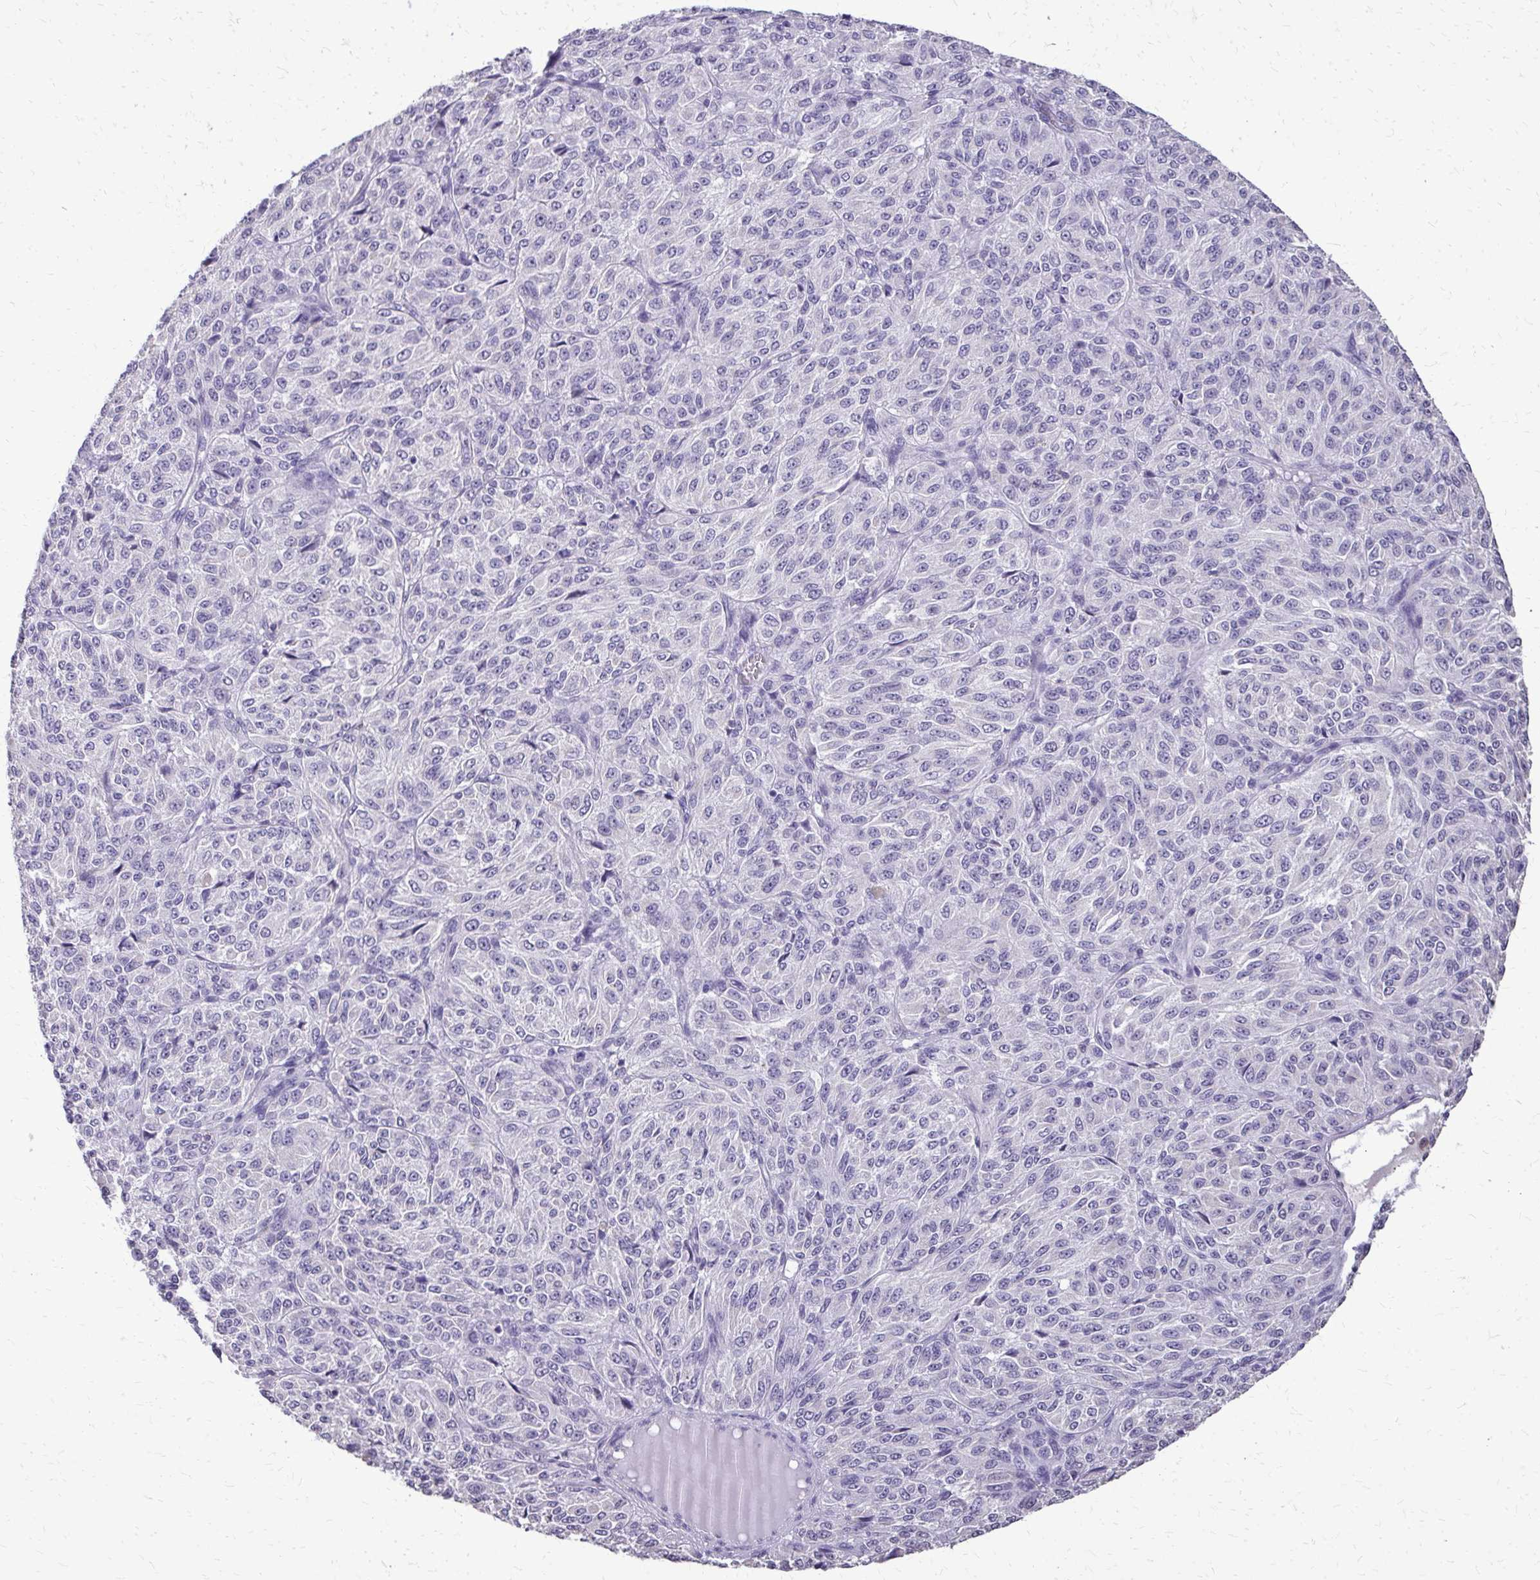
{"staining": {"intensity": "negative", "quantity": "none", "location": "none"}, "tissue": "melanoma", "cell_type": "Tumor cells", "image_type": "cancer", "snomed": [{"axis": "morphology", "description": "Malignant melanoma, Metastatic site"}, {"axis": "topography", "description": "Brain"}], "caption": "Protein analysis of malignant melanoma (metastatic site) displays no significant positivity in tumor cells.", "gene": "AKAP5", "patient": {"sex": "female", "age": 56}}